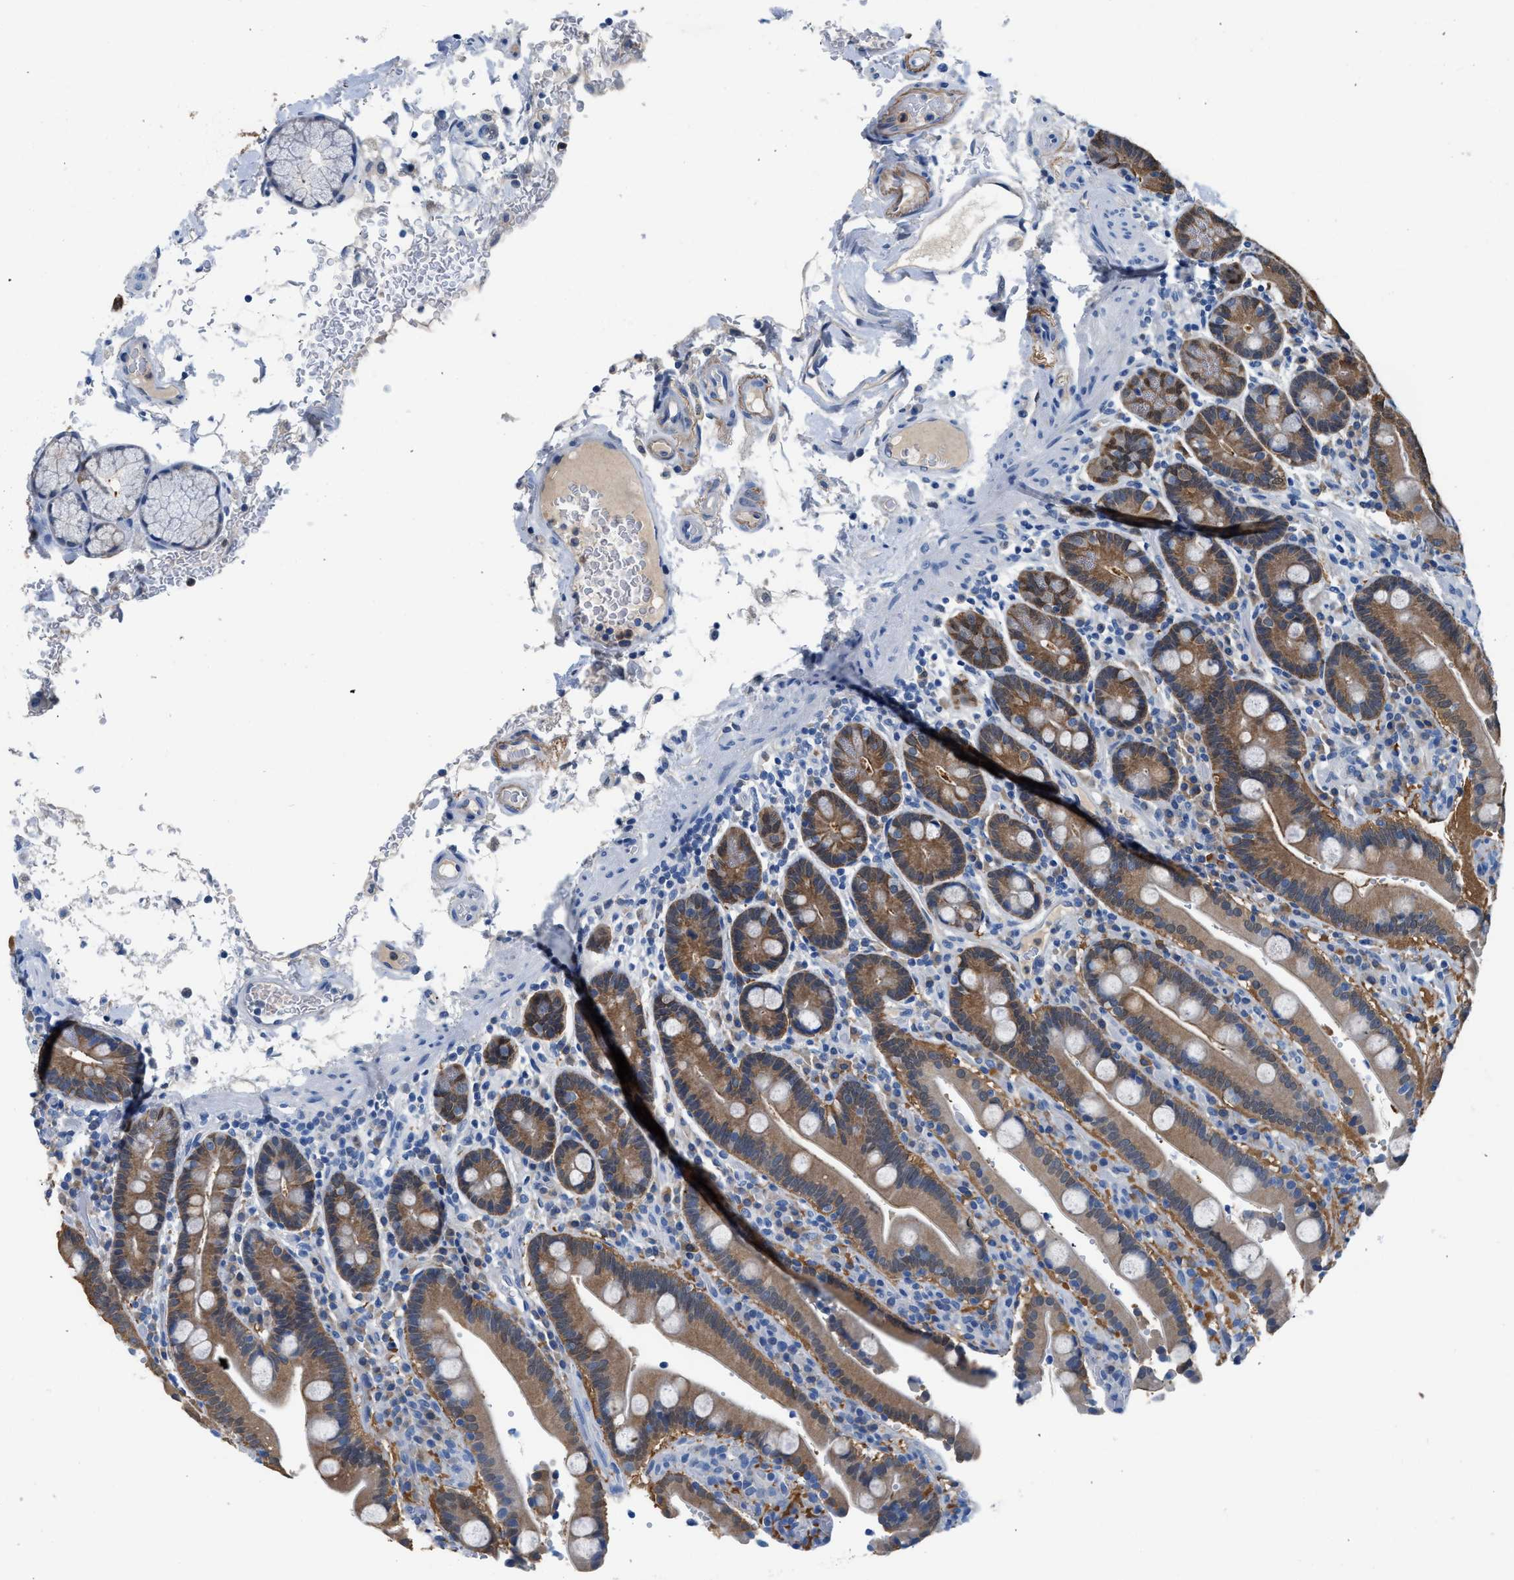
{"staining": {"intensity": "moderate", "quantity": ">75%", "location": "cytoplasmic/membranous"}, "tissue": "duodenum", "cell_type": "Glandular cells", "image_type": "normal", "snomed": [{"axis": "morphology", "description": "Normal tissue, NOS"}, {"axis": "topography", "description": "Small intestine, NOS"}], "caption": "Protein analysis of benign duodenum displays moderate cytoplasmic/membranous staining in about >75% of glandular cells. Immunohistochemistry (ihc) stains the protein in brown and the nuclei are stained blue.", "gene": "FADS6", "patient": {"sex": "female", "age": 71}}